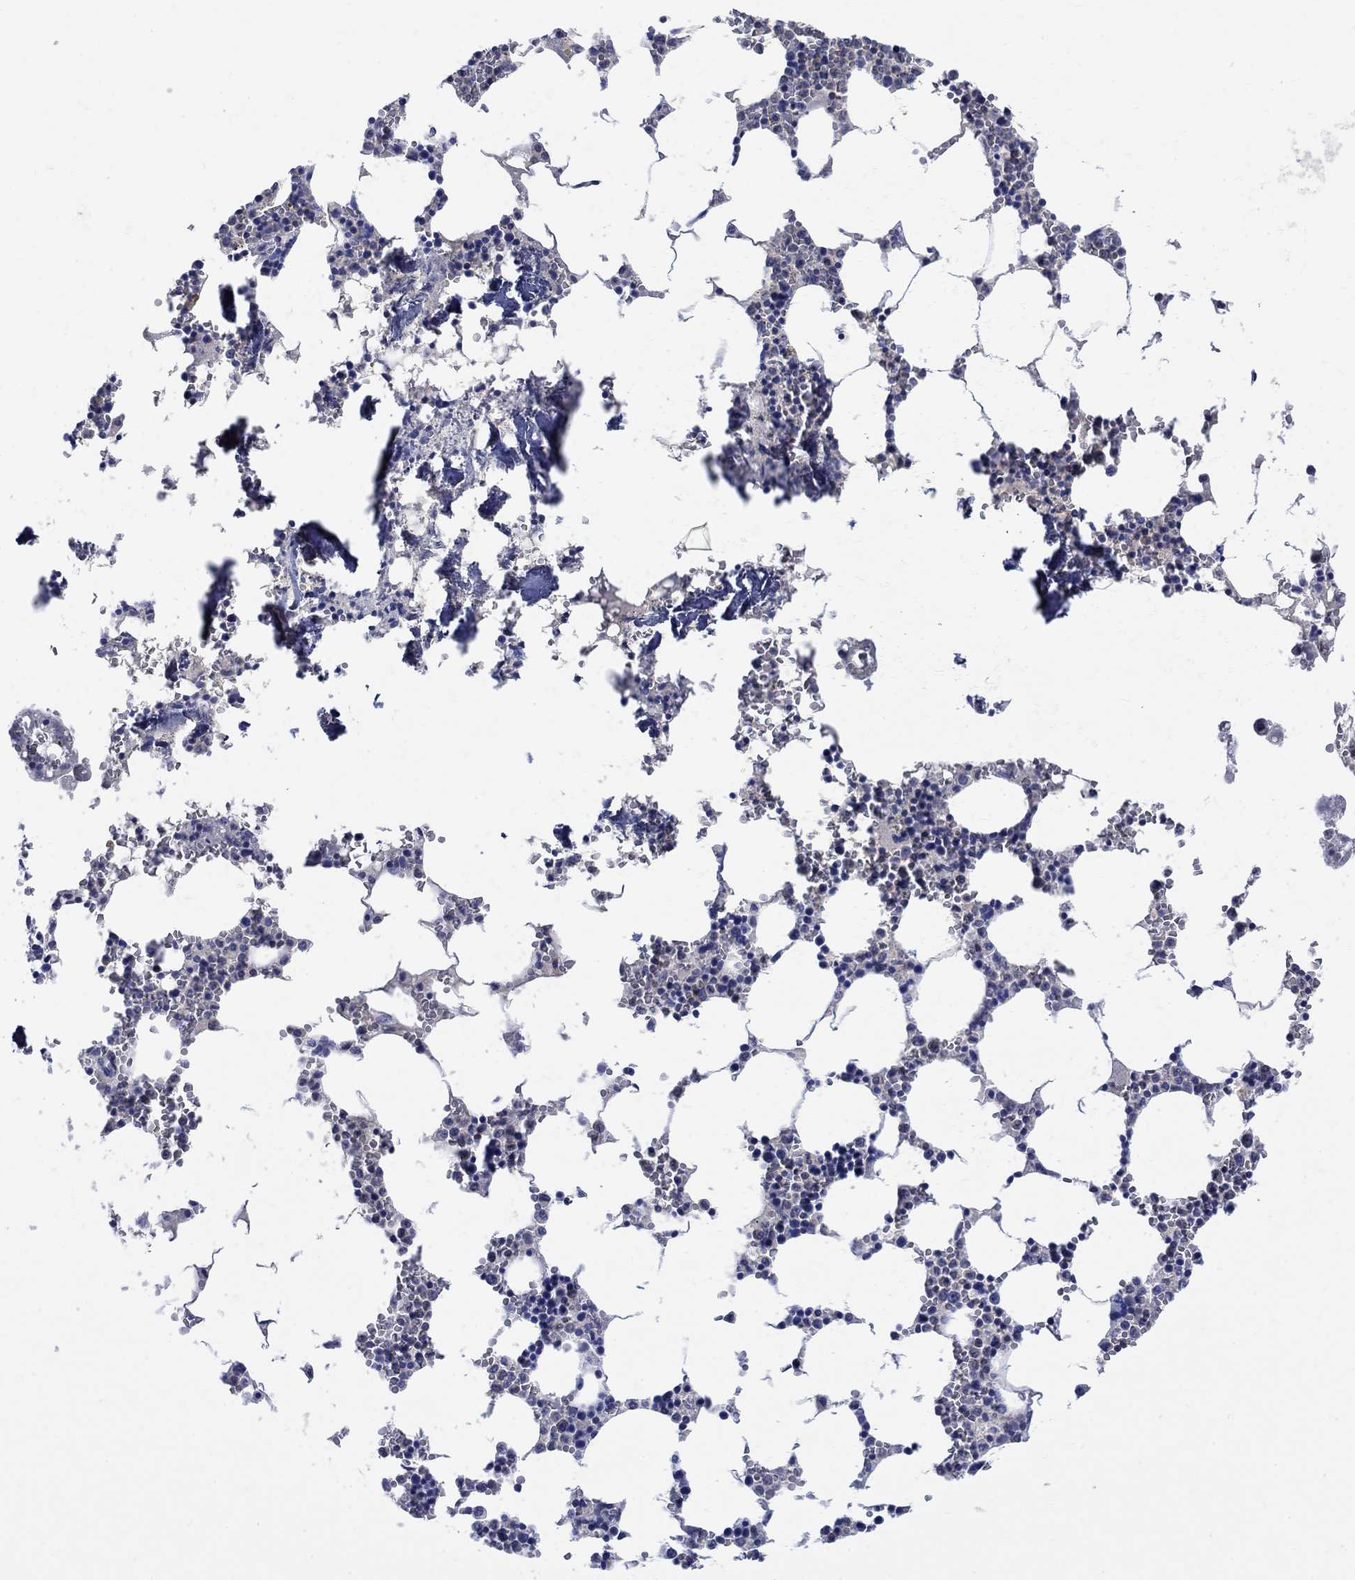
{"staining": {"intensity": "negative", "quantity": "none", "location": "none"}, "tissue": "bone marrow", "cell_type": "Hematopoietic cells", "image_type": "normal", "snomed": [{"axis": "morphology", "description": "Normal tissue, NOS"}, {"axis": "topography", "description": "Bone marrow"}], "caption": "This photomicrograph is of benign bone marrow stained with immunohistochemistry to label a protein in brown with the nuclei are counter-stained blue. There is no staining in hematopoietic cells.", "gene": "GCM1", "patient": {"sex": "female", "age": 64}}